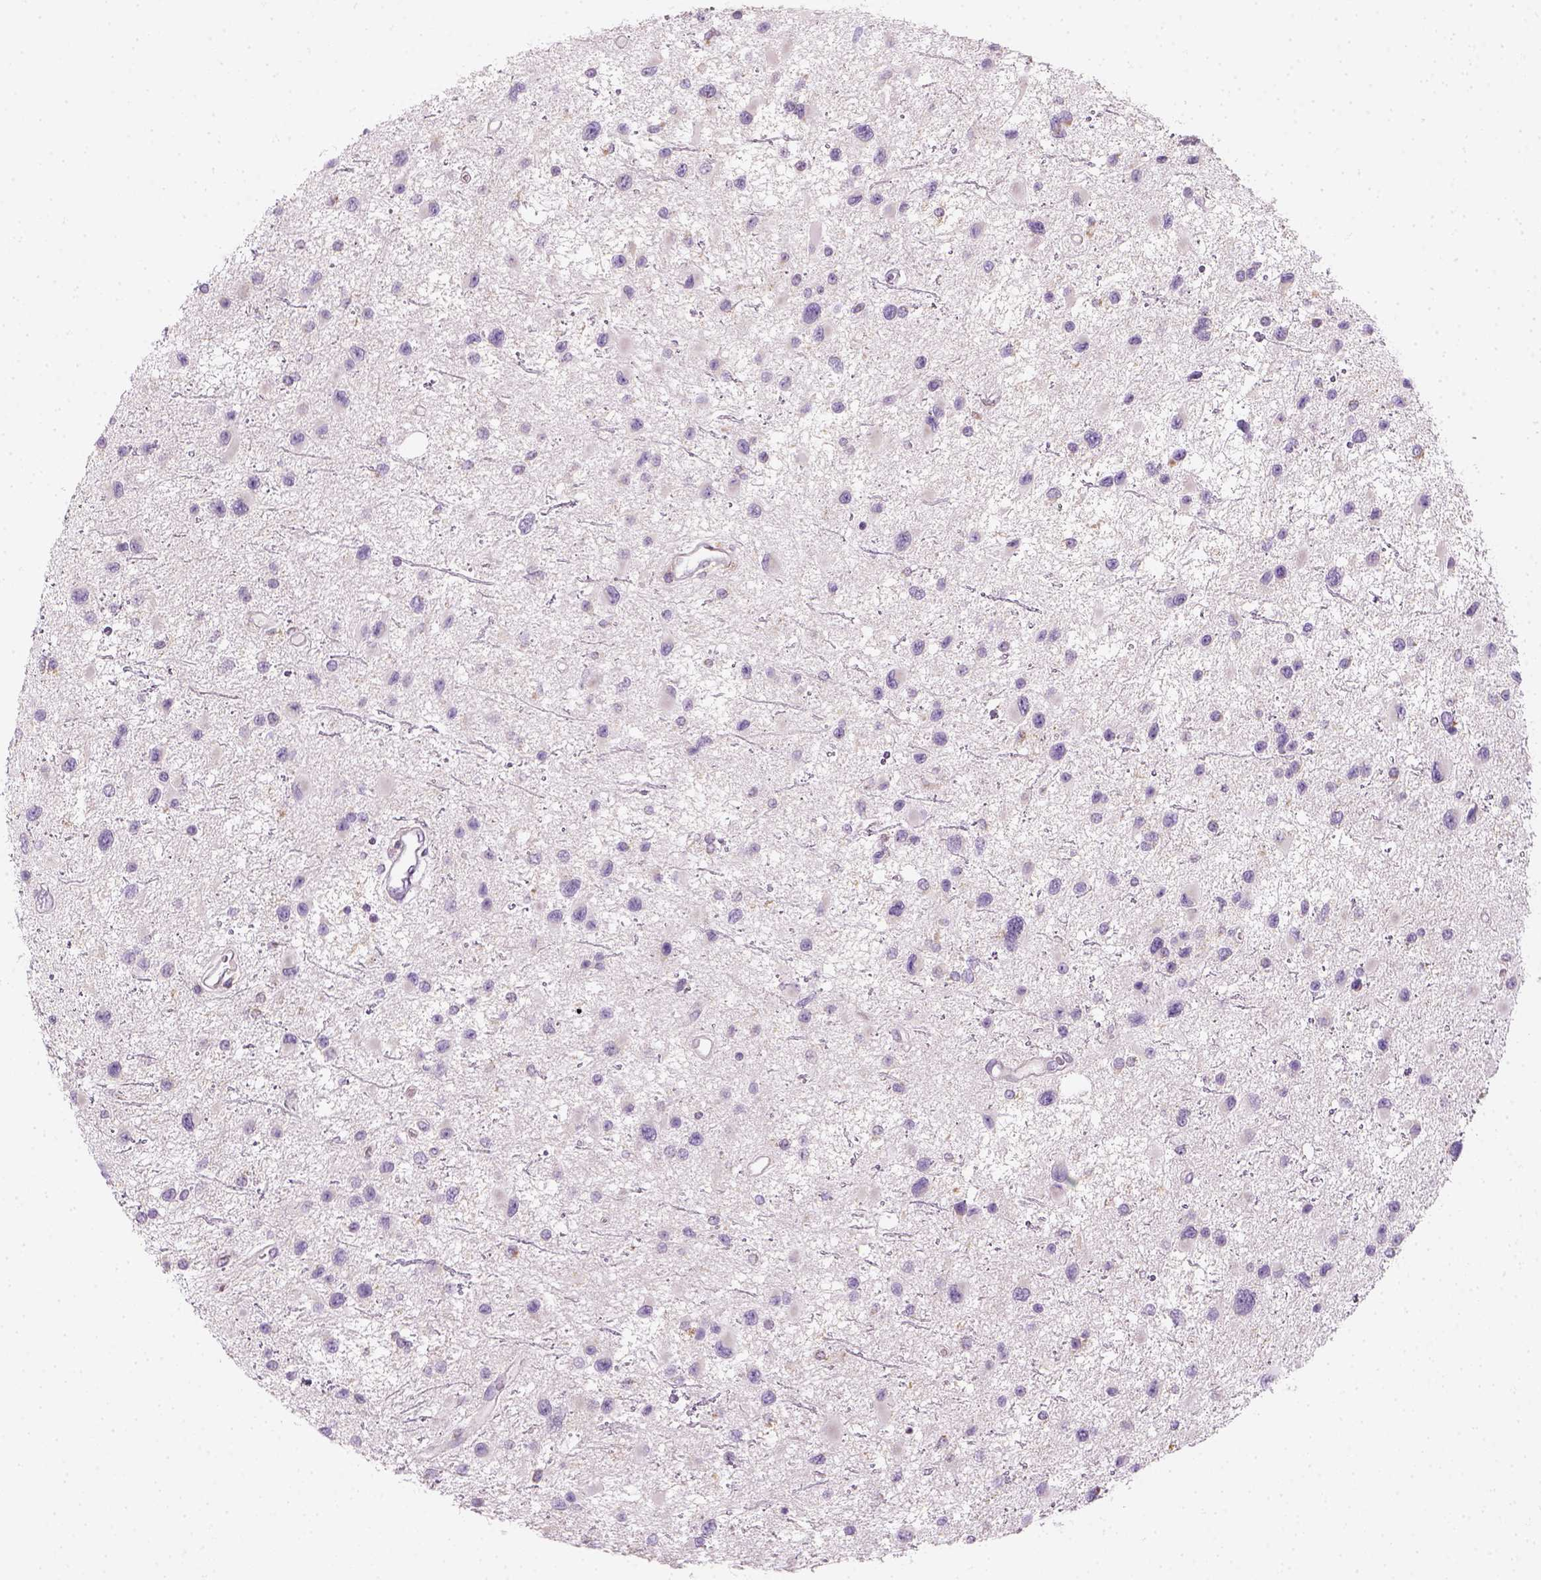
{"staining": {"intensity": "negative", "quantity": "none", "location": "none"}, "tissue": "glioma", "cell_type": "Tumor cells", "image_type": "cancer", "snomed": [{"axis": "morphology", "description": "Glioma, malignant, Low grade"}, {"axis": "topography", "description": "Brain"}], "caption": "This image is of glioma stained with IHC to label a protein in brown with the nuclei are counter-stained blue. There is no staining in tumor cells. (DAB IHC, high magnification).", "gene": "AWAT2", "patient": {"sex": "female", "age": 32}}